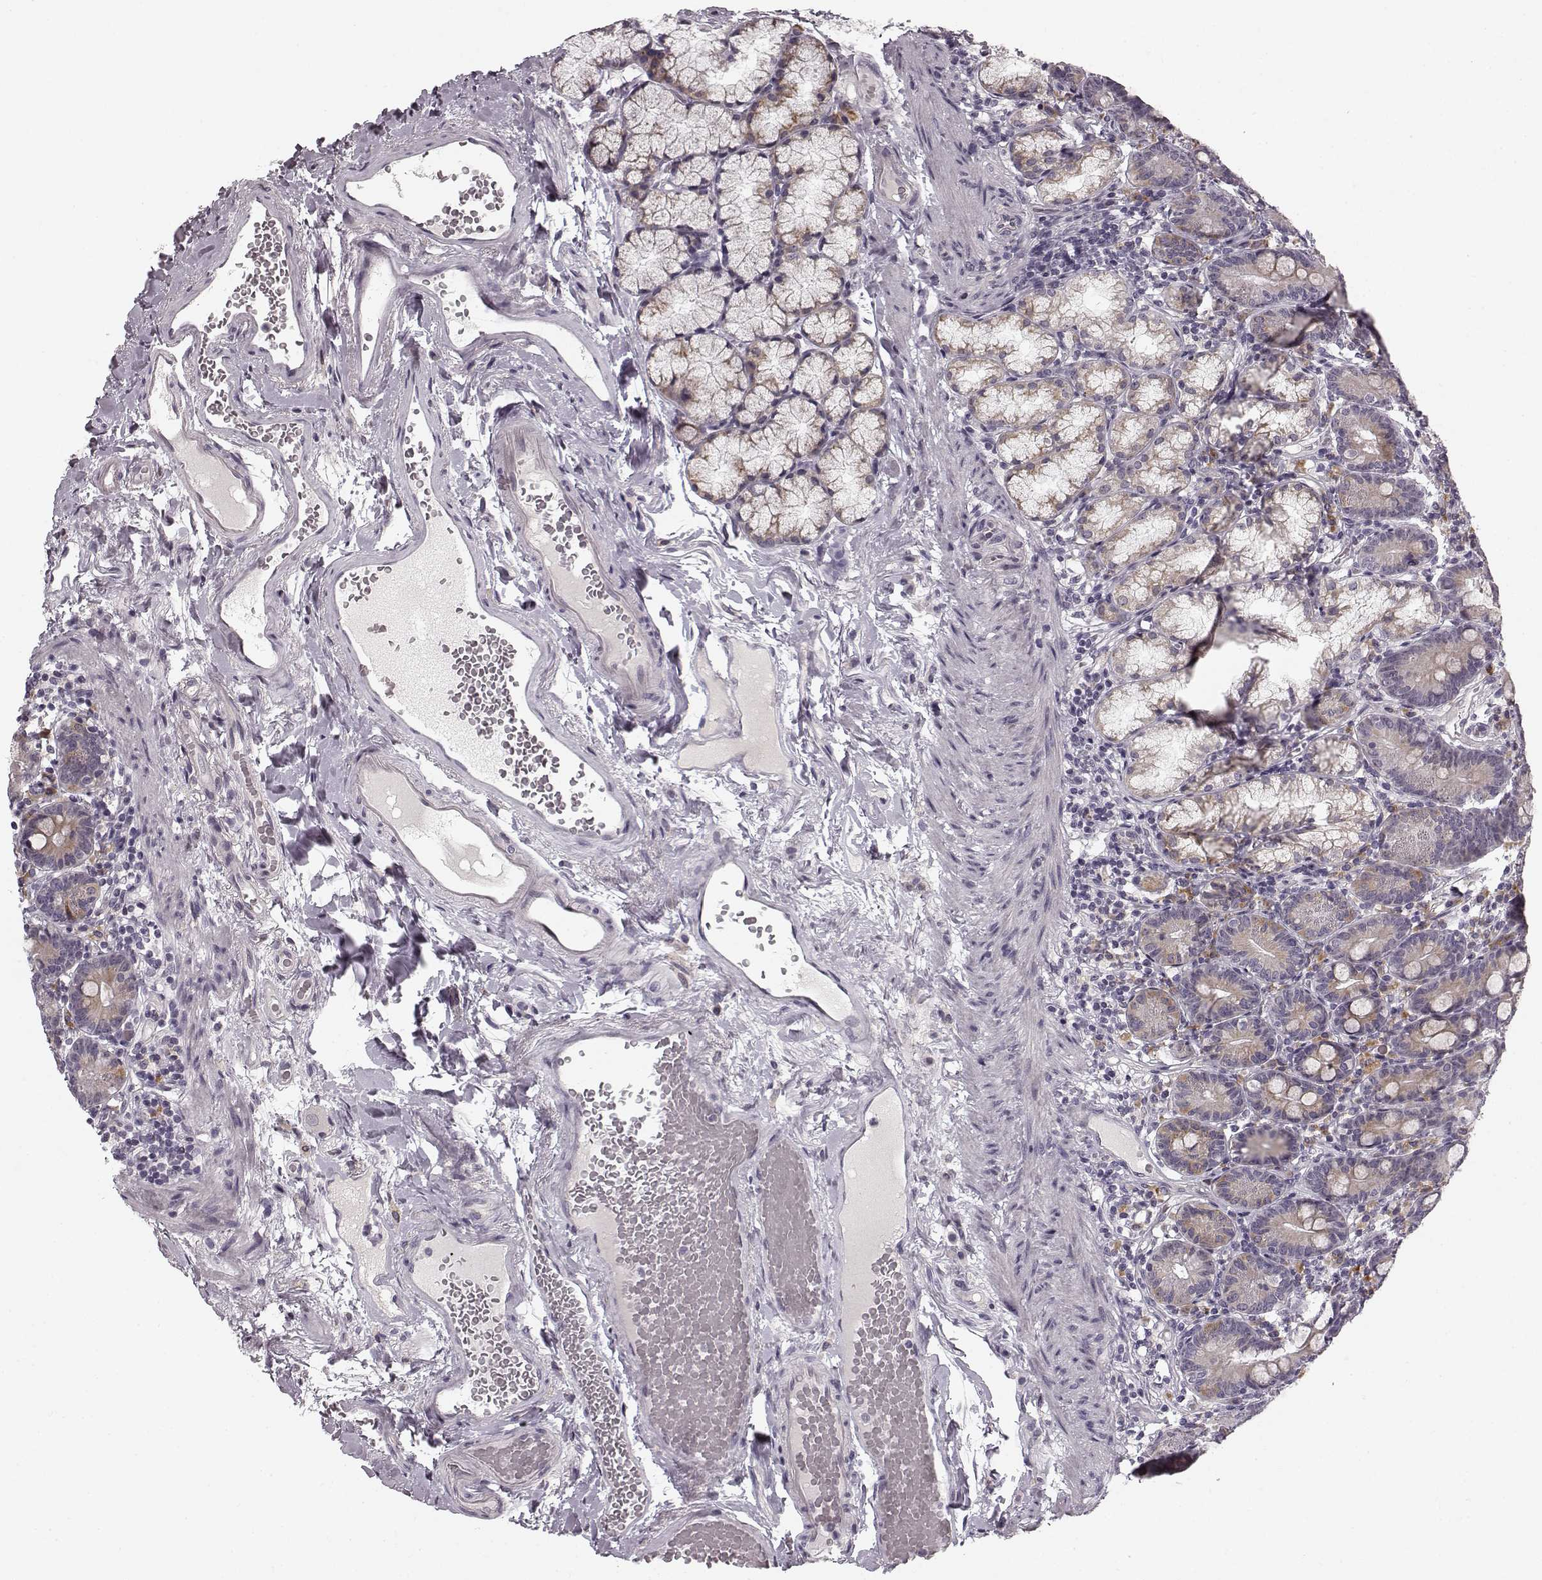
{"staining": {"intensity": "moderate", "quantity": "25%-75%", "location": "cytoplasmic/membranous"}, "tissue": "duodenum", "cell_type": "Glandular cells", "image_type": "normal", "snomed": [{"axis": "morphology", "description": "Normal tissue, NOS"}, {"axis": "topography", "description": "Duodenum"}], "caption": "Immunohistochemical staining of unremarkable duodenum exhibits medium levels of moderate cytoplasmic/membranous positivity in approximately 25%-75% of glandular cells. (Stains: DAB (3,3'-diaminobenzidine) in brown, nuclei in blue, Microscopy: brightfield microscopy at high magnification).", "gene": "FAM234B", "patient": {"sex": "female", "age": 67}}